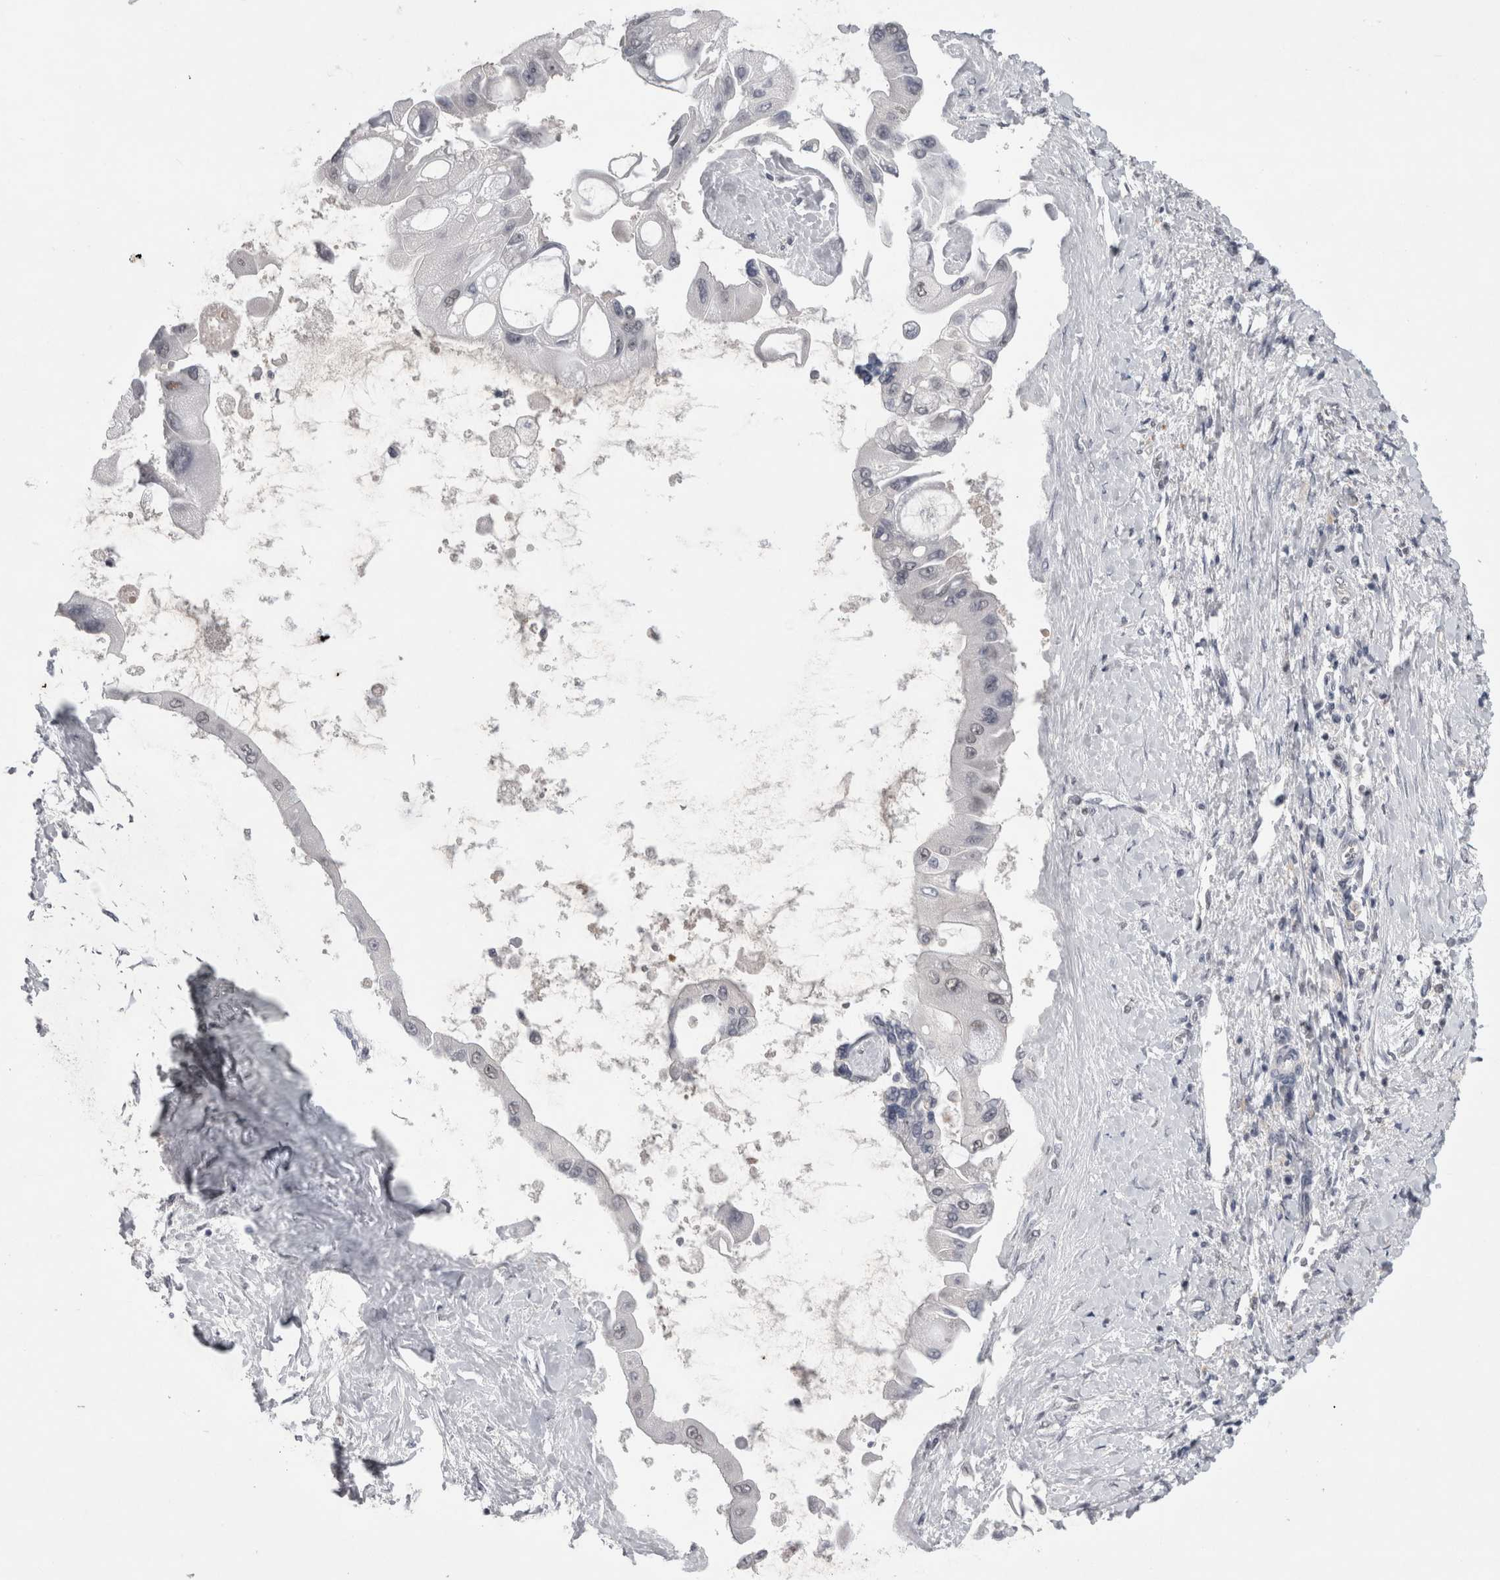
{"staining": {"intensity": "weak", "quantity": "<25%", "location": "nuclear"}, "tissue": "liver cancer", "cell_type": "Tumor cells", "image_type": "cancer", "snomed": [{"axis": "morphology", "description": "Cholangiocarcinoma"}, {"axis": "topography", "description": "Liver"}], "caption": "Liver cancer was stained to show a protein in brown. There is no significant positivity in tumor cells.", "gene": "PSMB2", "patient": {"sex": "male", "age": 50}}